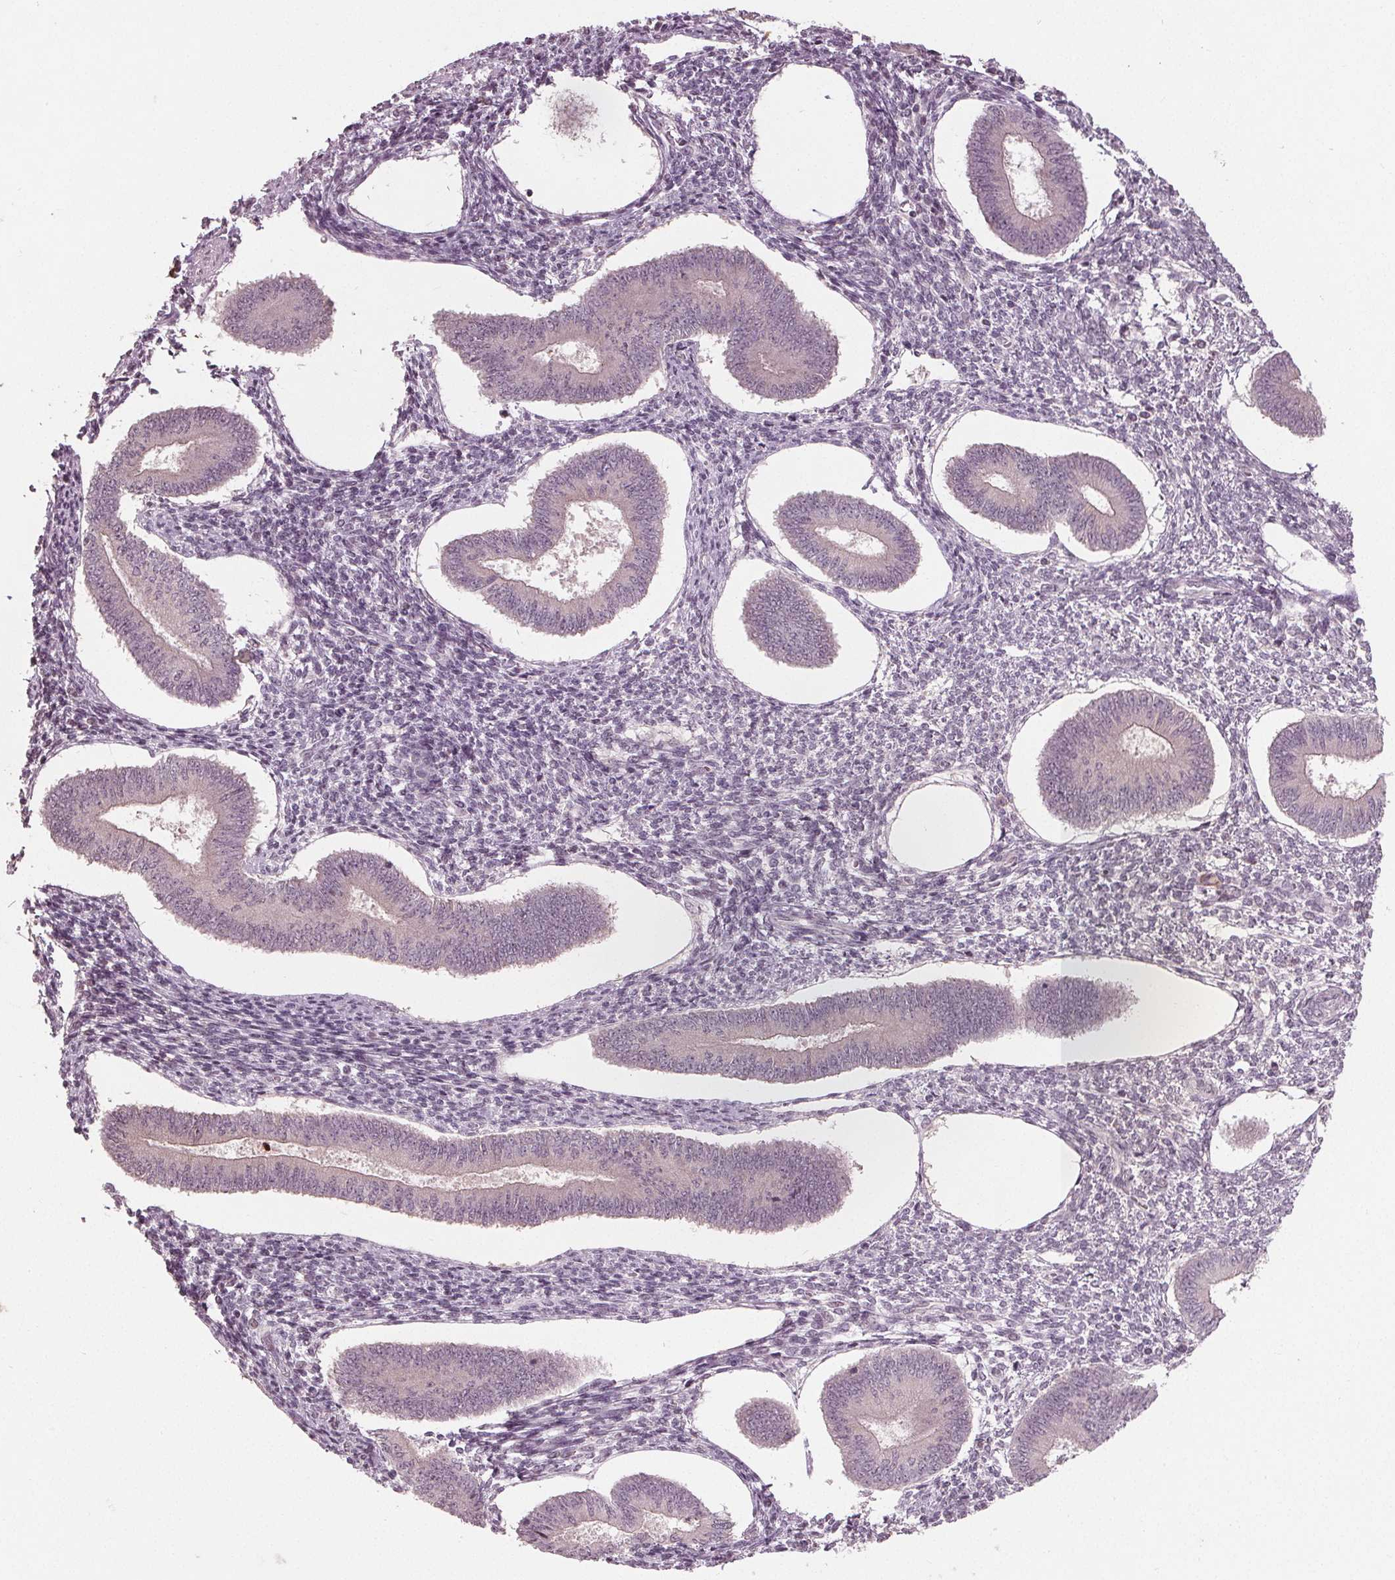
{"staining": {"intensity": "negative", "quantity": "none", "location": "none"}, "tissue": "endometrium", "cell_type": "Cells in endometrial stroma", "image_type": "normal", "snomed": [{"axis": "morphology", "description": "Normal tissue, NOS"}, {"axis": "topography", "description": "Endometrium"}], "caption": "The IHC image has no significant positivity in cells in endometrial stroma of endometrium. (DAB immunohistochemistry with hematoxylin counter stain).", "gene": "CXCL16", "patient": {"sex": "female", "age": 42}}